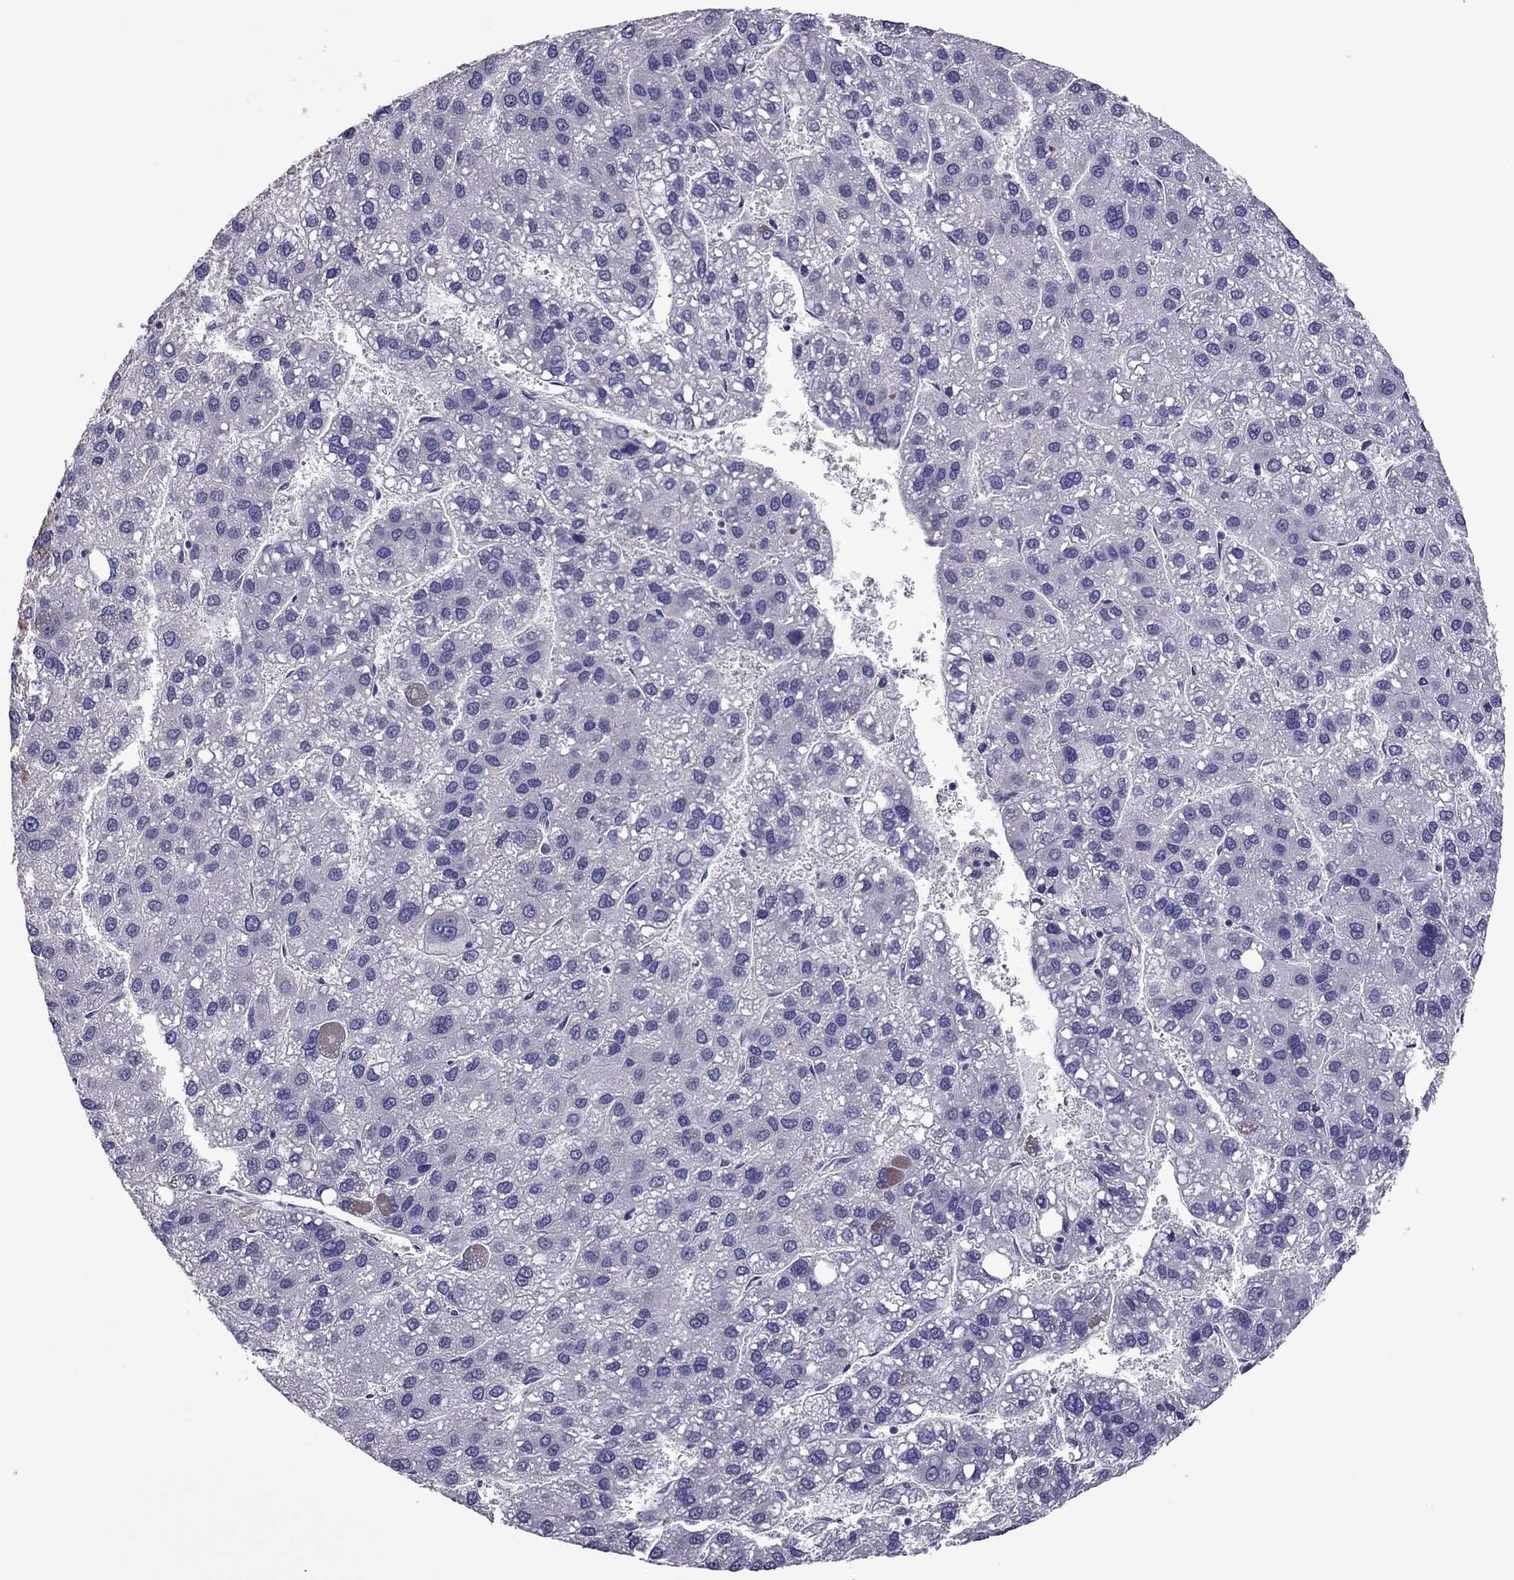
{"staining": {"intensity": "moderate", "quantity": "<25%", "location": "cytoplasmic/membranous"}, "tissue": "liver cancer", "cell_type": "Tumor cells", "image_type": "cancer", "snomed": [{"axis": "morphology", "description": "Carcinoma, Hepatocellular, NOS"}, {"axis": "topography", "description": "Liver"}], "caption": "IHC of liver cancer (hepatocellular carcinoma) shows low levels of moderate cytoplasmic/membranous staining in approximately <25% of tumor cells.", "gene": "SLC16A8", "patient": {"sex": "female", "age": 82}}